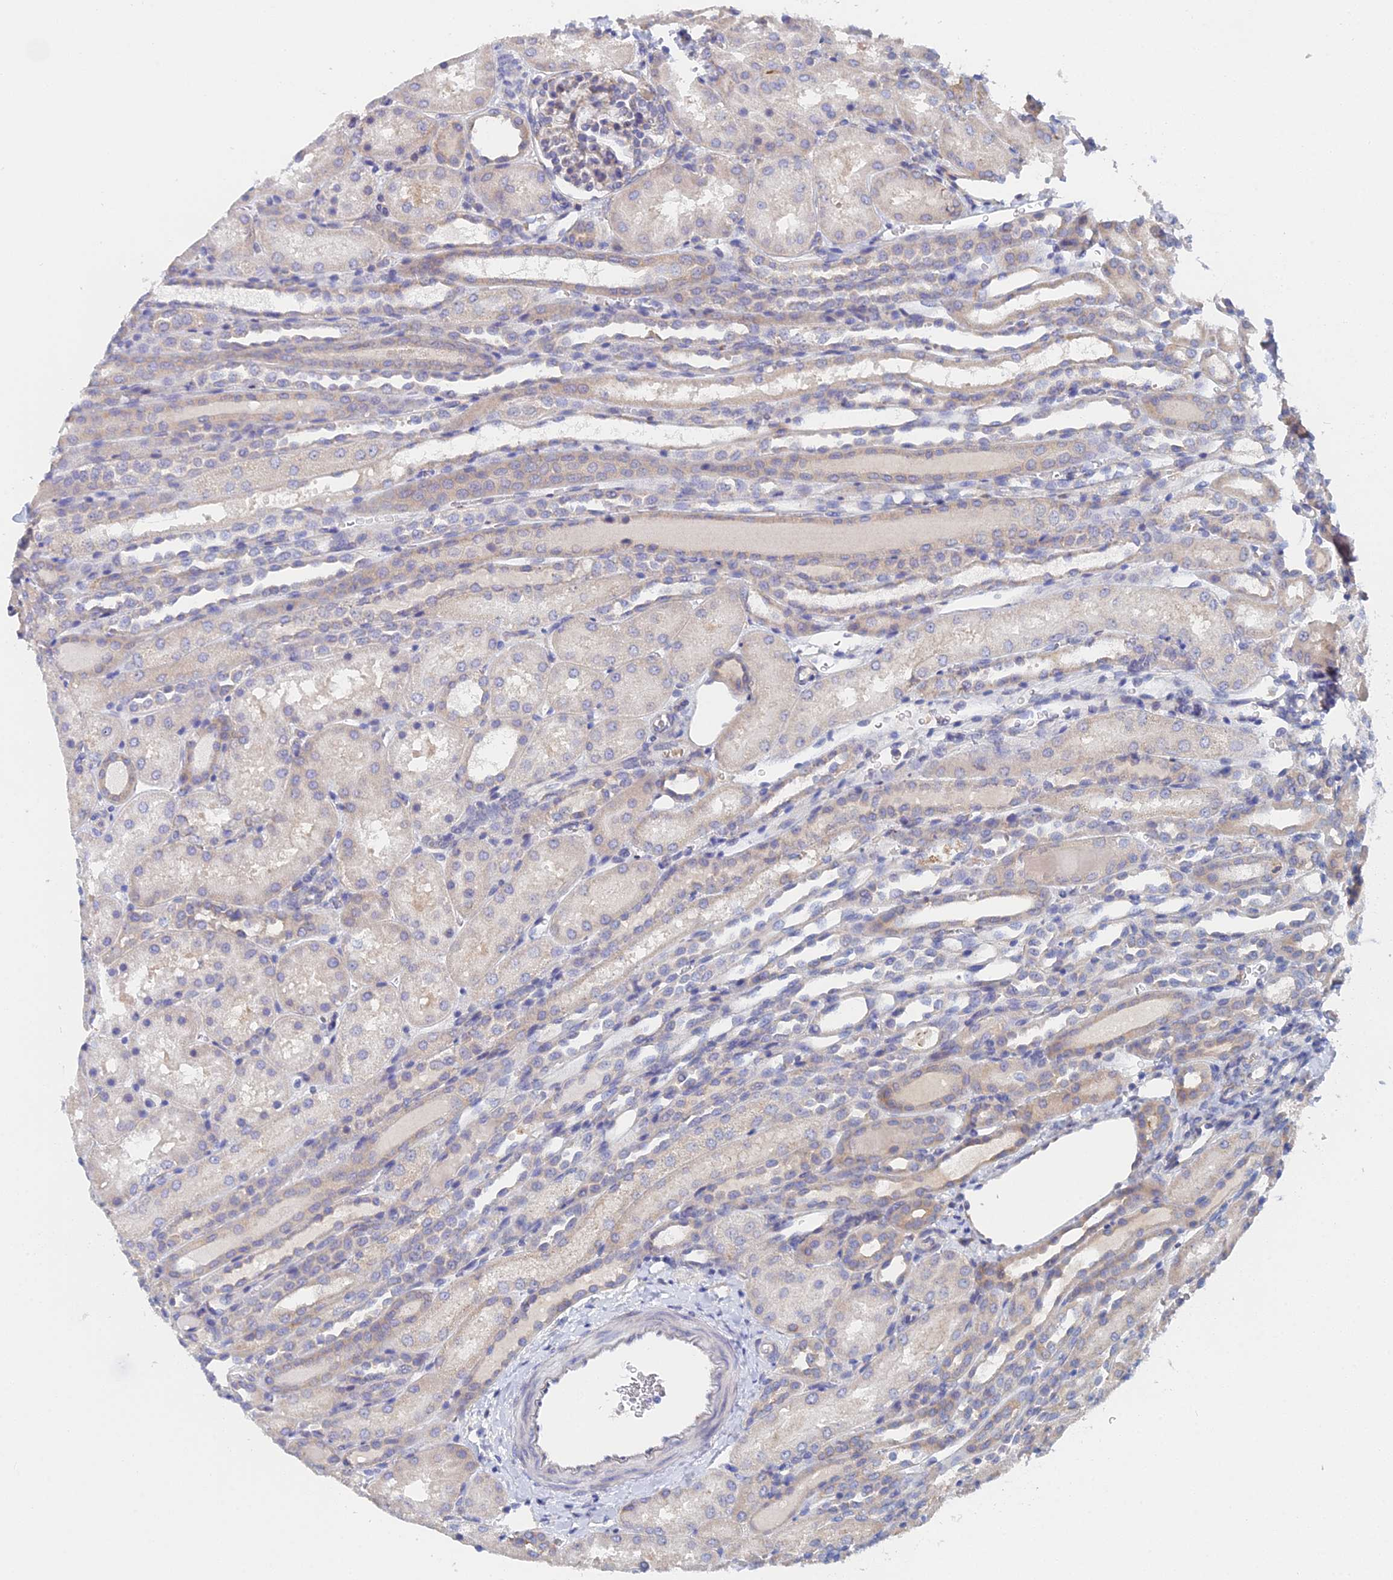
{"staining": {"intensity": "negative", "quantity": "none", "location": "none"}, "tissue": "kidney", "cell_type": "Cells in glomeruli", "image_type": "normal", "snomed": [{"axis": "morphology", "description": "Normal tissue, NOS"}, {"axis": "topography", "description": "Kidney"}], "caption": "This photomicrograph is of normal kidney stained with immunohistochemistry to label a protein in brown with the nuclei are counter-stained blue. There is no positivity in cells in glomeruli.", "gene": "ELOF1", "patient": {"sex": "male", "age": 1}}